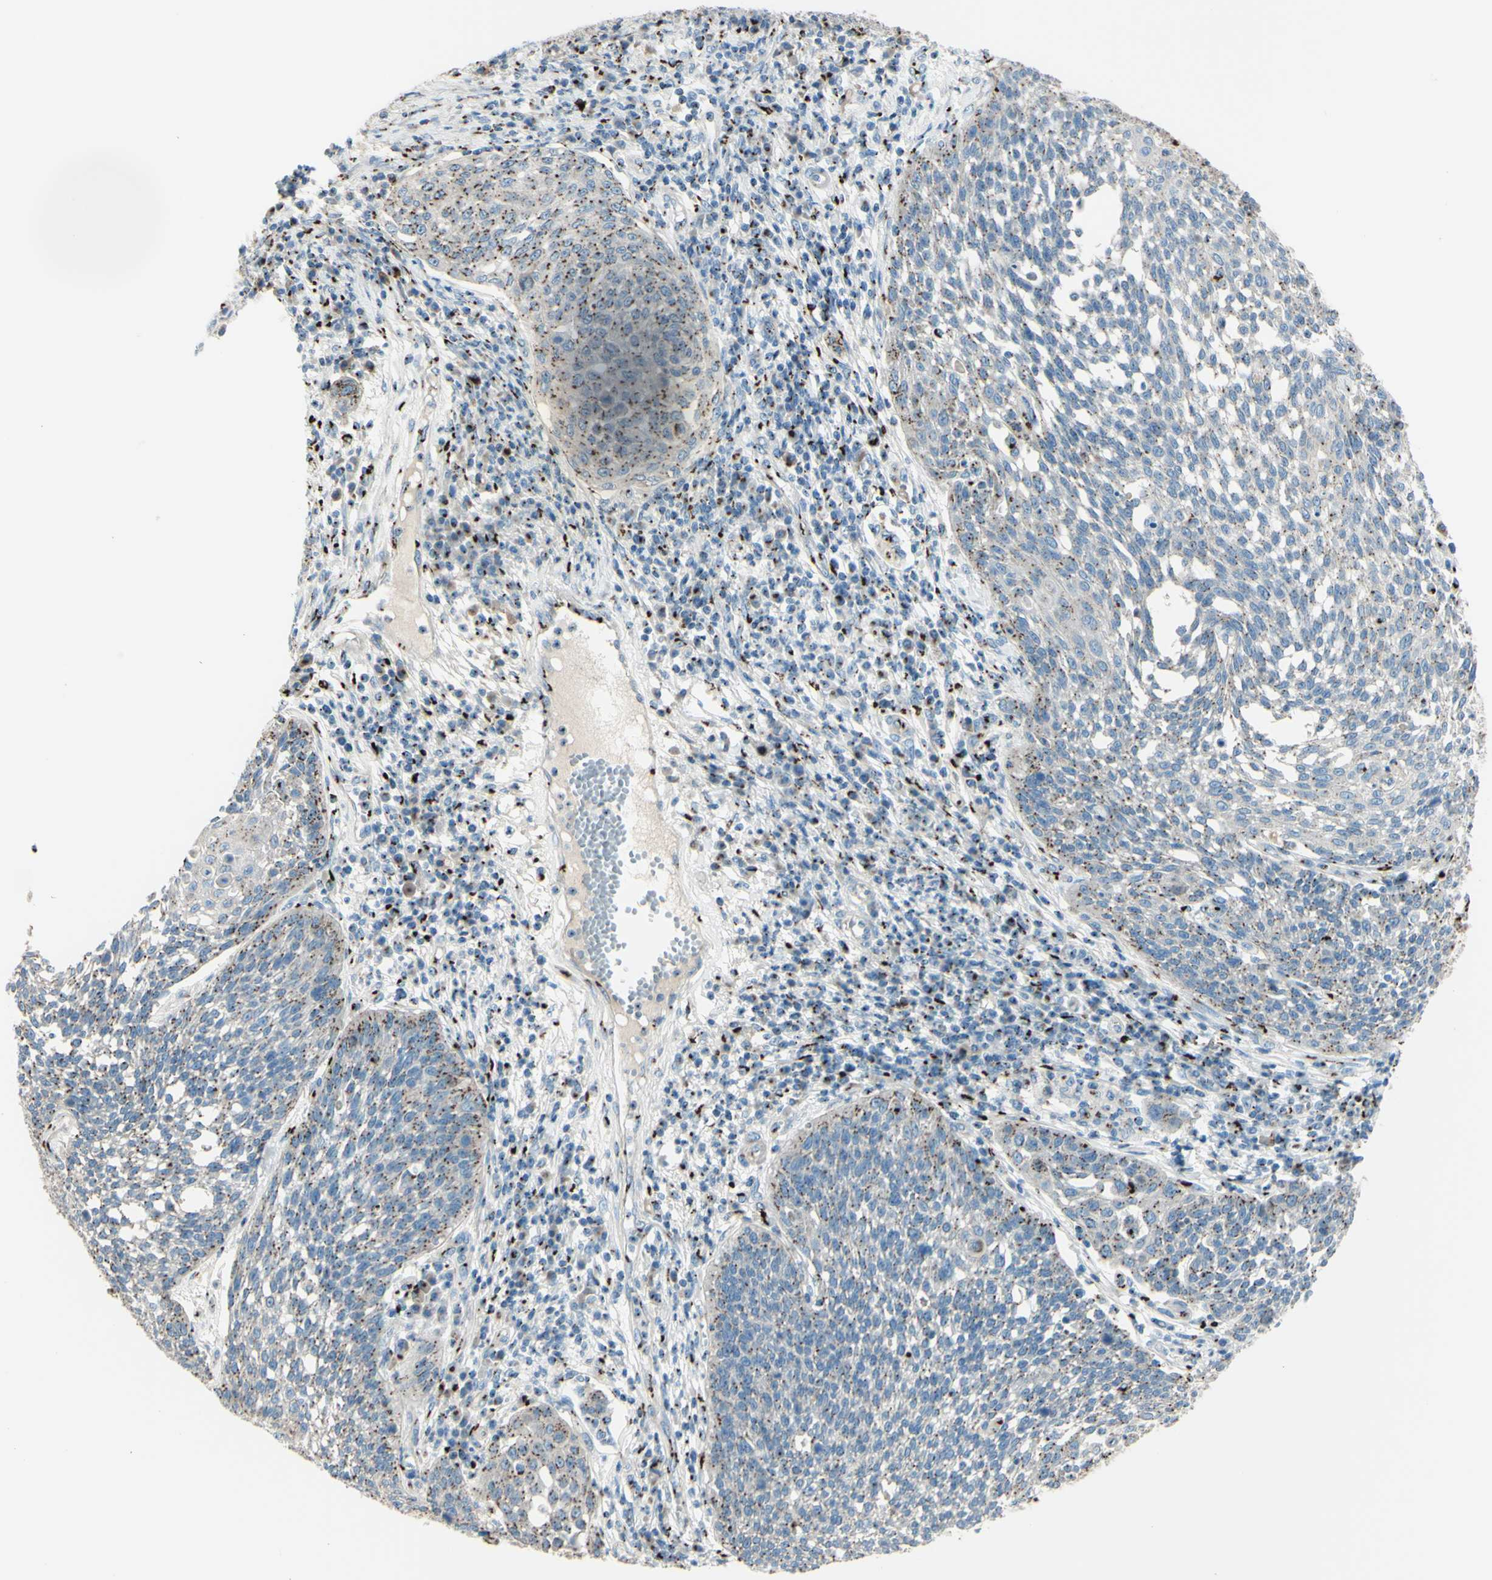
{"staining": {"intensity": "strong", "quantity": "<25%", "location": "cytoplasmic/membranous"}, "tissue": "cervical cancer", "cell_type": "Tumor cells", "image_type": "cancer", "snomed": [{"axis": "morphology", "description": "Squamous cell carcinoma, NOS"}, {"axis": "topography", "description": "Cervix"}], "caption": "Squamous cell carcinoma (cervical) was stained to show a protein in brown. There is medium levels of strong cytoplasmic/membranous staining in approximately <25% of tumor cells.", "gene": "B4GALT1", "patient": {"sex": "female", "age": 34}}